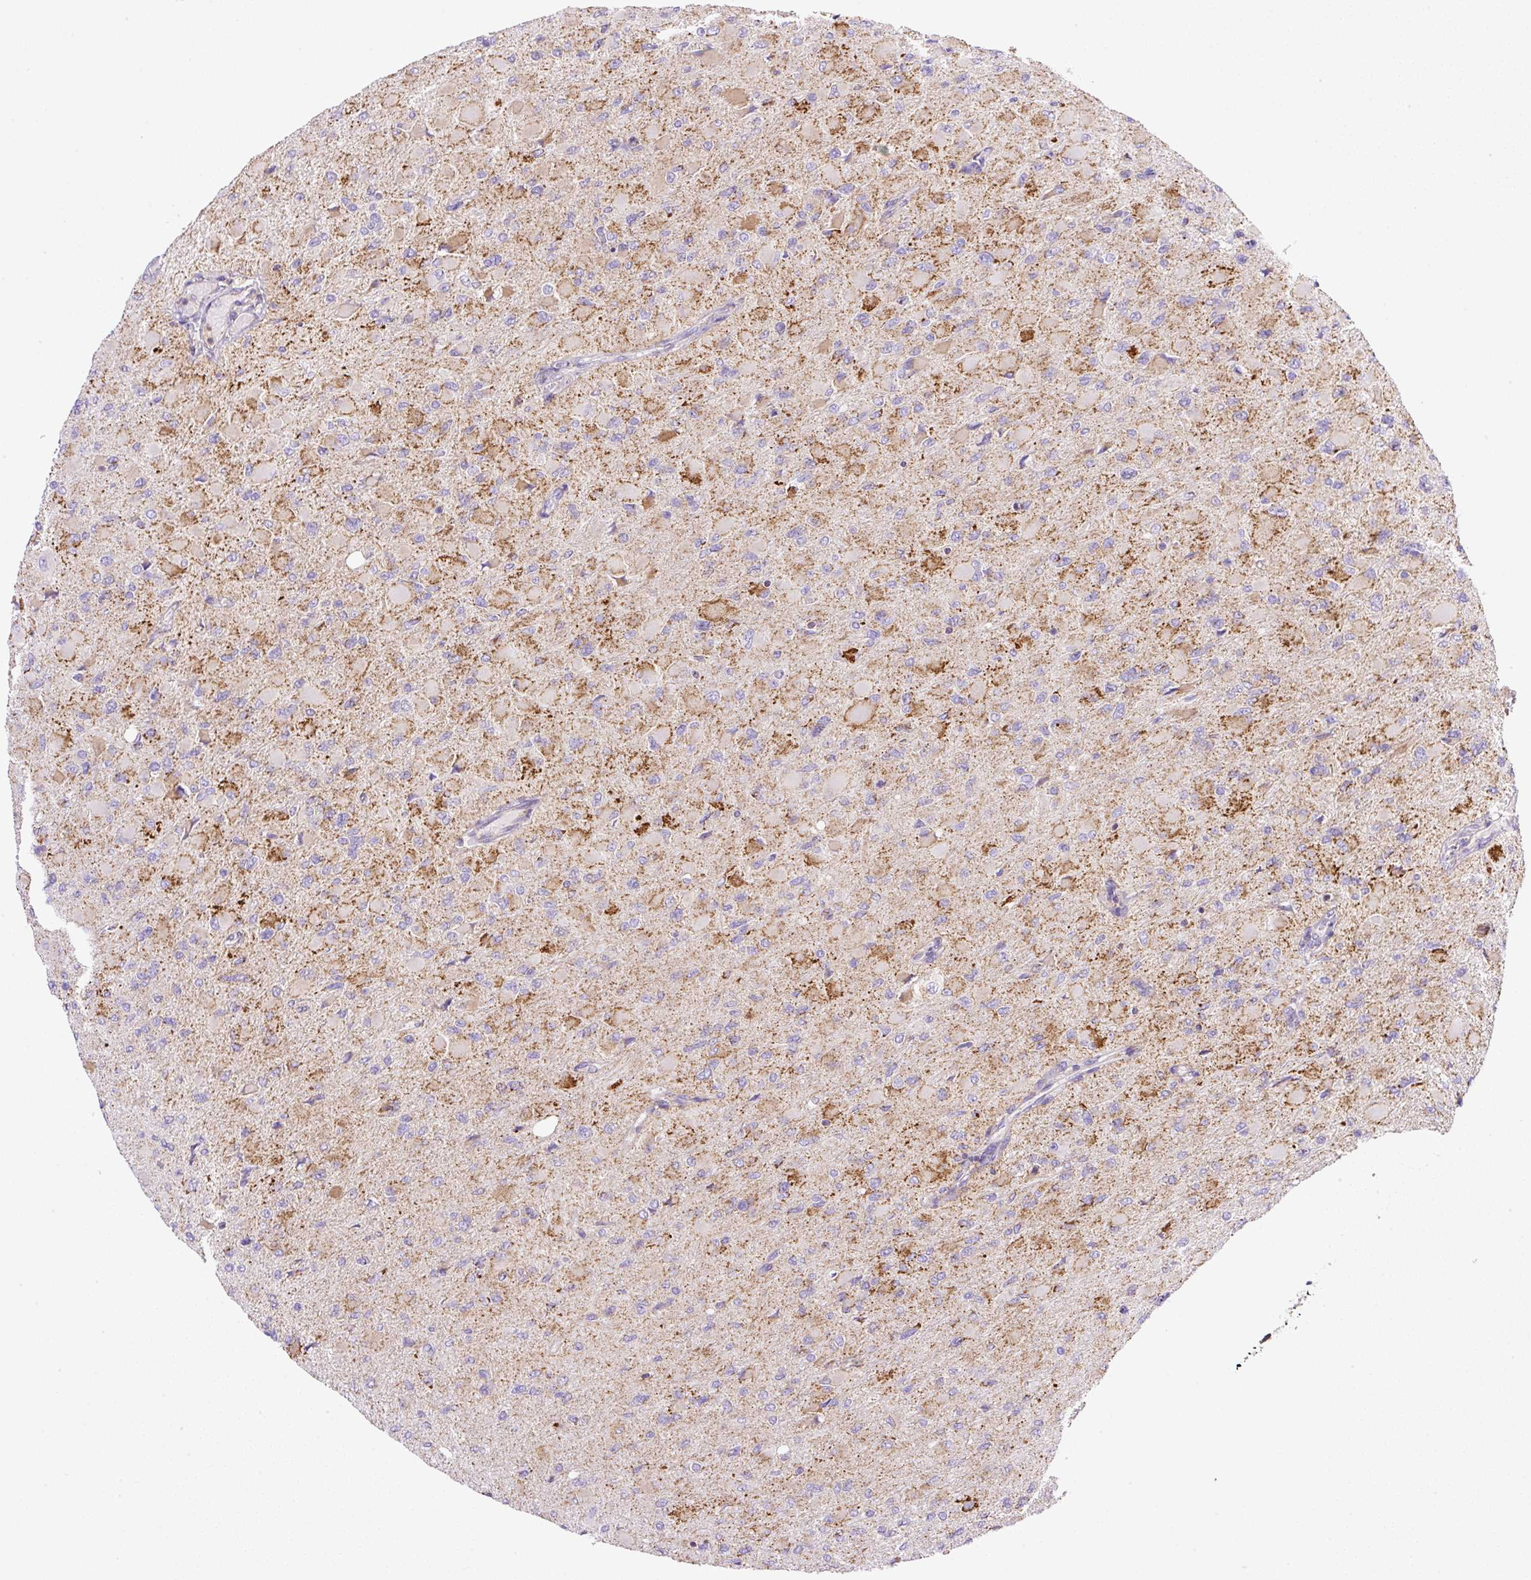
{"staining": {"intensity": "moderate", "quantity": "25%-75%", "location": "cytoplasmic/membranous"}, "tissue": "glioma", "cell_type": "Tumor cells", "image_type": "cancer", "snomed": [{"axis": "morphology", "description": "Glioma, malignant, High grade"}, {"axis": "topography", "description": "Cerebral cortex"}], "caption": "Immunohistochemical staining of human malignant high-grade glioma shows medium levels of moderate cytoplasmic/membranous protein positivity in about 25%-75% of tumor cells. (Stains: DAB (3,3'-diaminobenzidine) in brown, nuclei in blue, Microscopy: brightfield microscopy at high magnification).", "gene": "NF1", "patient": {"sex": "female", "age": 36}}